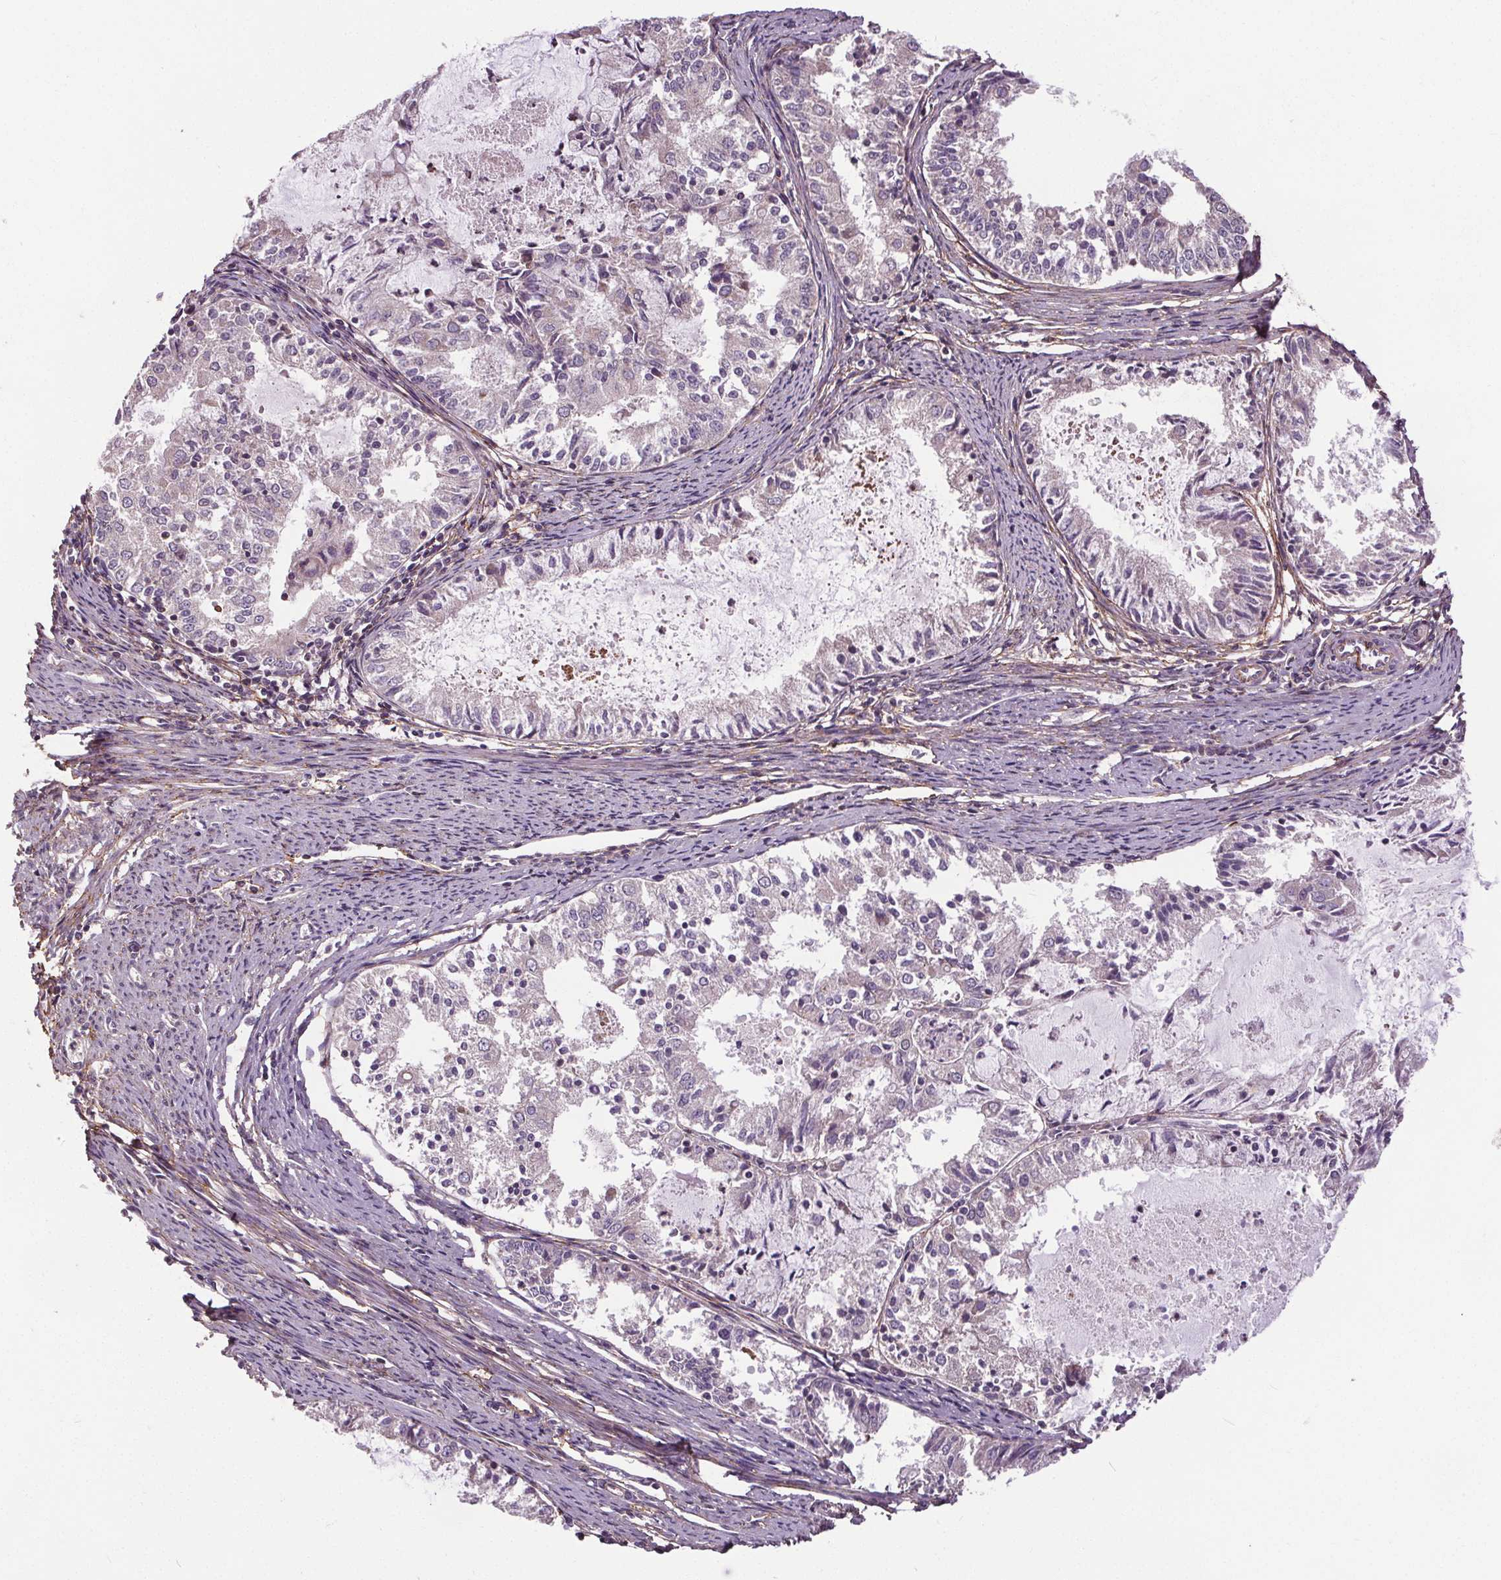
{"staining": {"intensity": "negative", "quantity": "none", "location": "none"}, "tissue": "endometrial cancer", "cell_type": "Tumor cells", "image_type": "cancer", "snomed": [{"axis": "morphology", "description": "Adenocarcinoma, NOS"}, {"axis": "topography", "description": "Endometrium"}], "caption": "IHC of human endometrial cancer exhibits no positivity in tumor cells.", "gene": "KIAA0232", "patient": {"sex": "female", "age": 57}}